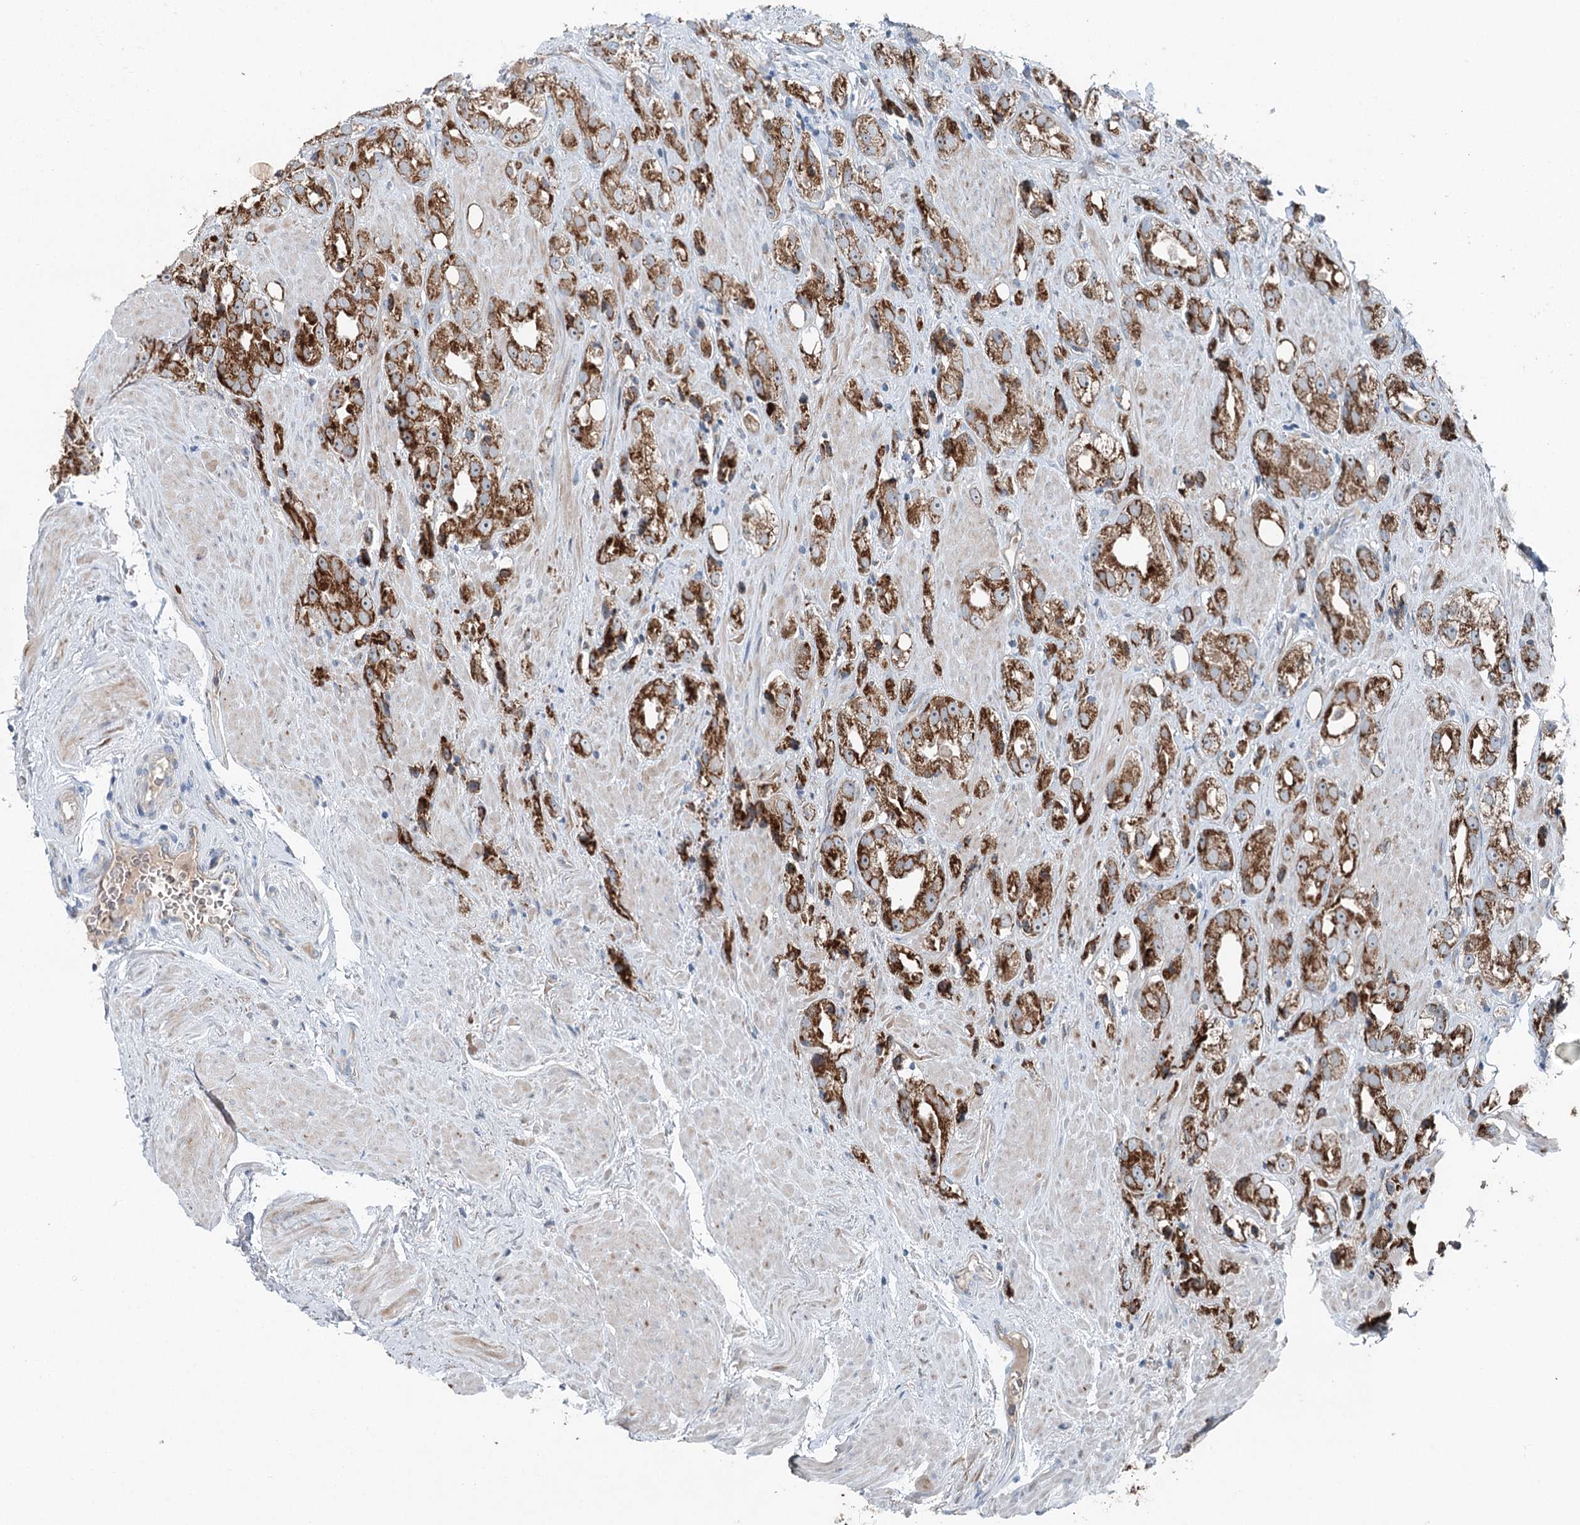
{"staining": {"intensity": "strong", "quantity": ">75%", "location": "cytoplasmic/membranous"}, "tissue": "prostate cancer", "cell_type": "Tumor cells", "image_type": "cancer", "snomed": [{"axis": "morphology", "description": "Adenocarcinoma, NOS"}, {"axis": "topography", "description": "Prostate"}], "caption": "Approximately >75% of tumor cells in prostate cancer show strong cytoplasmic/membranous protein staining as visualized by brown immunohistochemical staining.", "gene": "CHCHD5", "patient": {"sex": "male", "age": 79}}